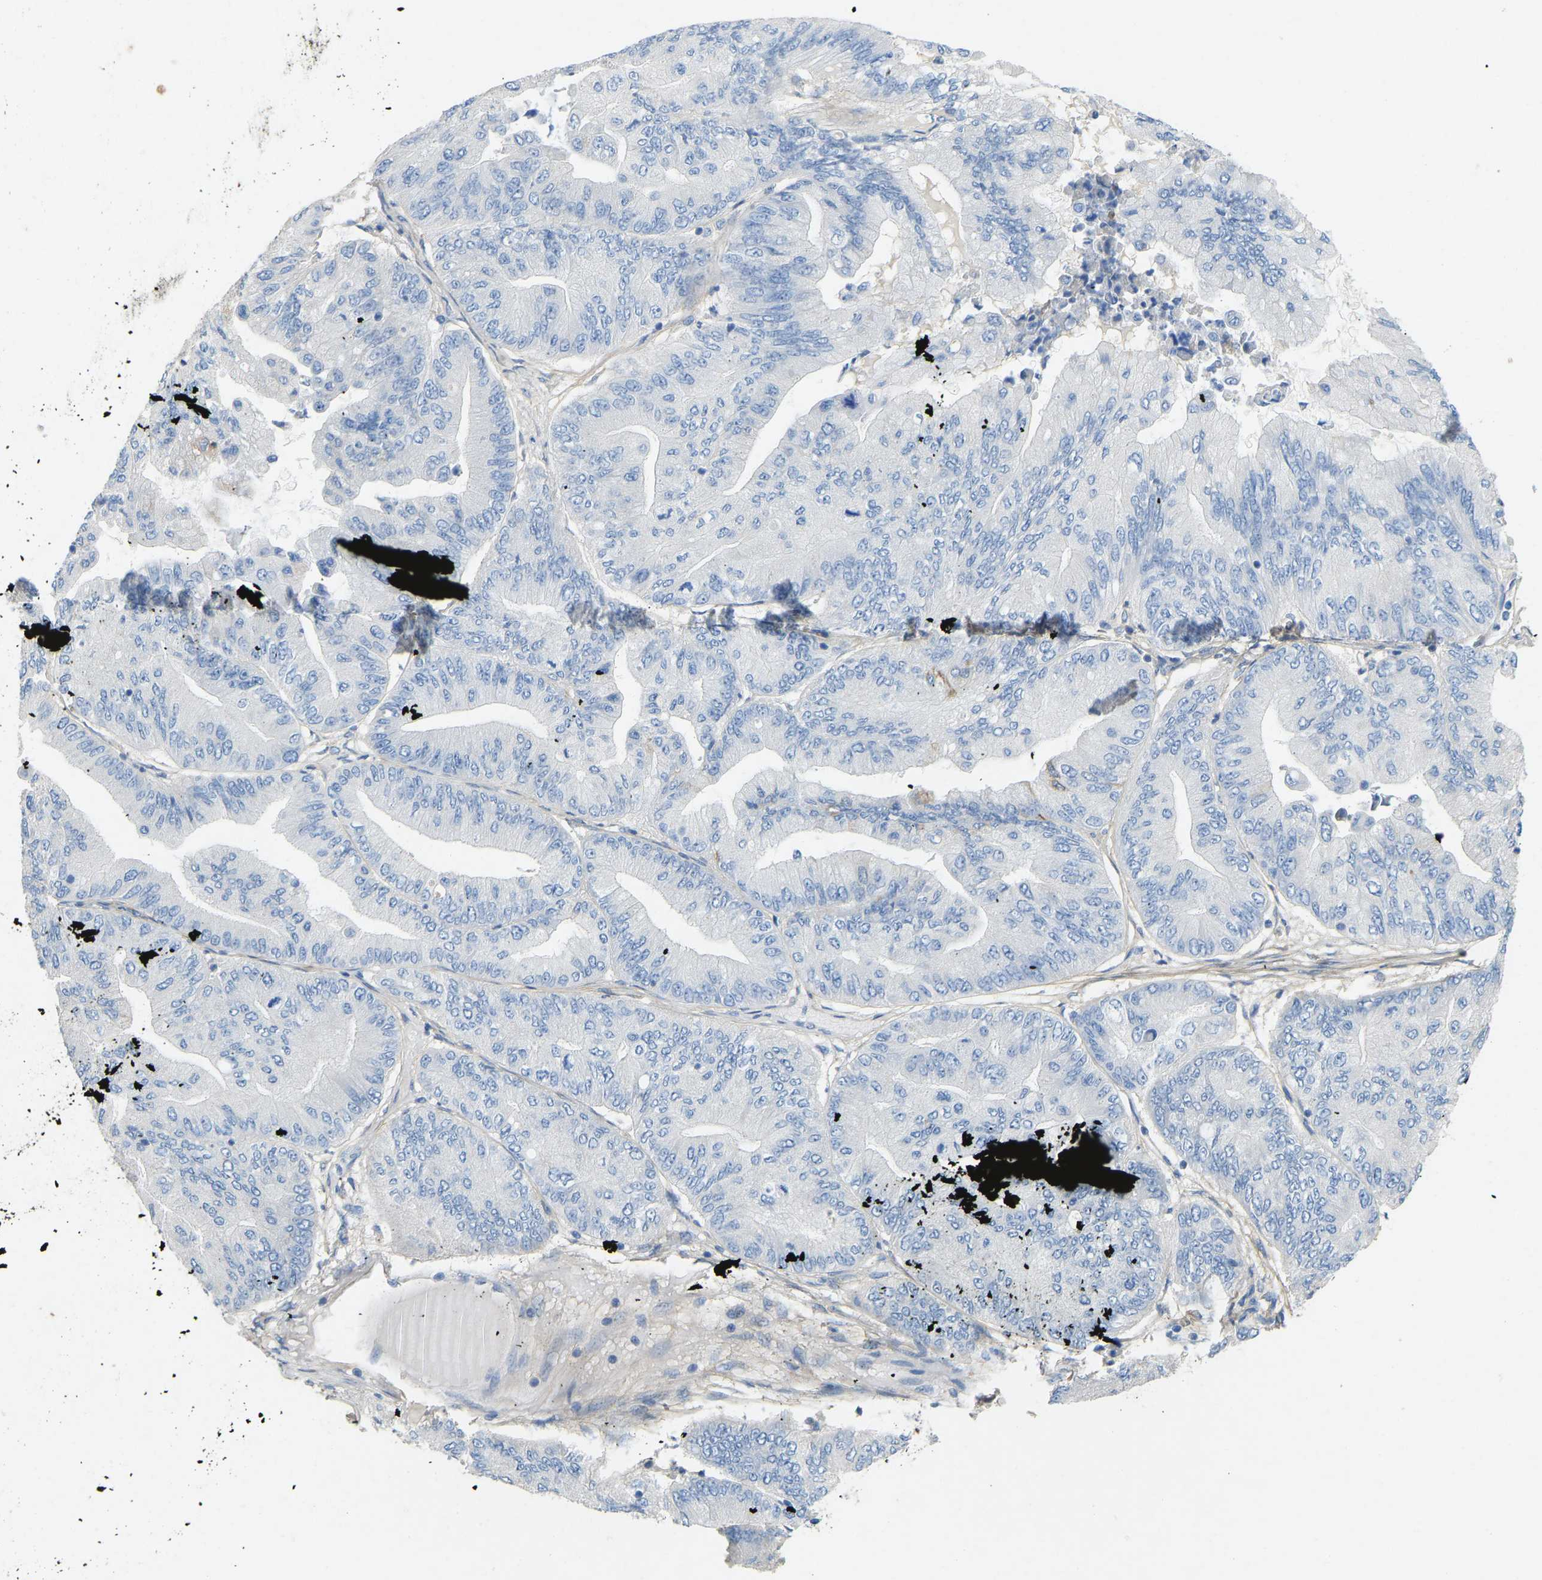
{"staining": {"intensity": "negative", "quantity": "none", "location": "none"}, "tissue": "ovarian cancer", "cell_type": "Tumor cells", "image_type": "cancer", "snomed": [{"axis": "morphology", "description": "Cystadenocarcinoma, mucinous, NOS"}, {"axis": "topography", "description": "Ovary"}], "caption": "There is no significant staining in tumor cells of ovarian cancer (mucinous cystadenocarcinoma). (DAB immunohistochemistry with hematoxylin counter stain).", "gene": "TECTA", "patient": {"sex": "female", "age": 61}}